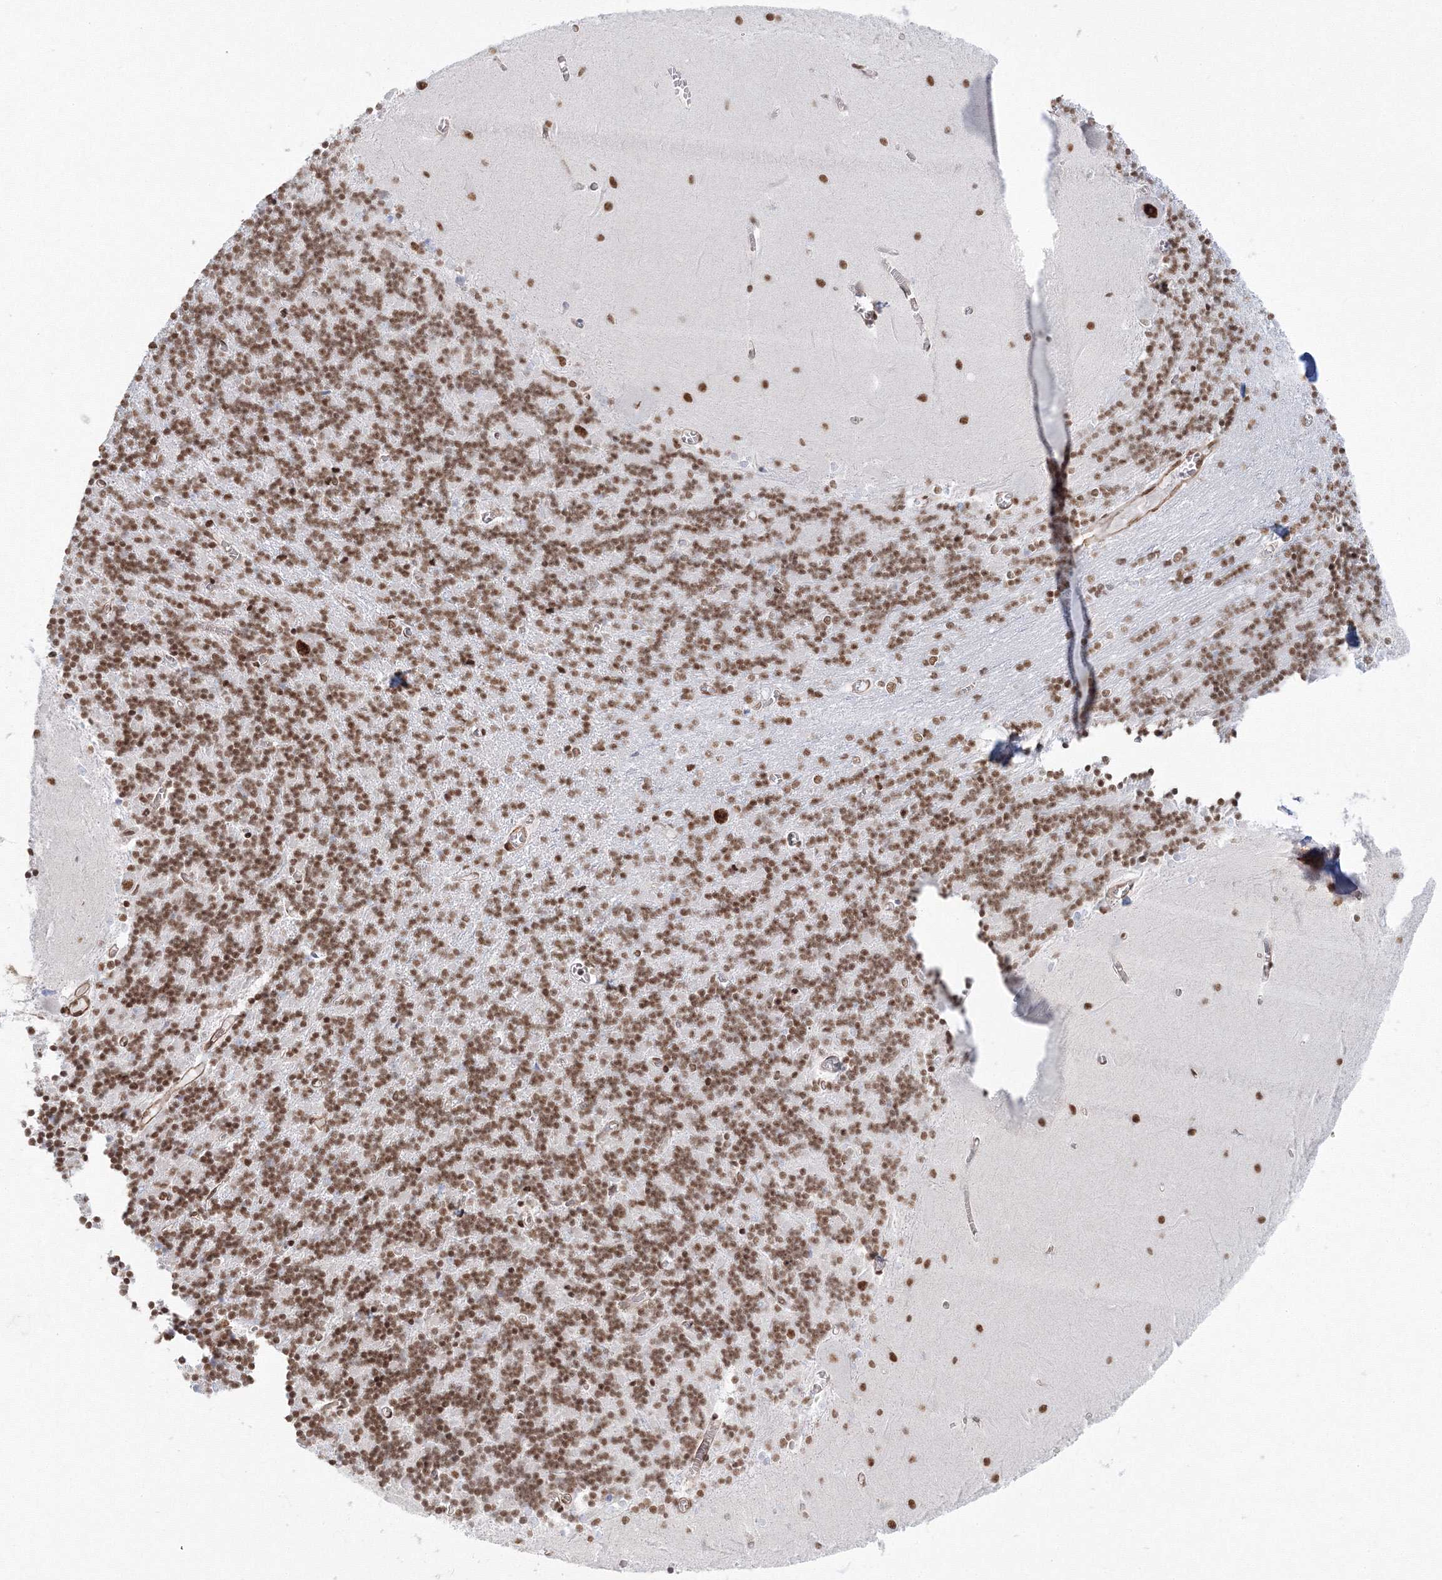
{"staining": {"intensity": "strong", "quantity": ">75%", "location": "nuclear"}, "tissue": "cerebellum", "cell_type": "Cells in granular layer", "image_type": "normal", "snomed": [{"axis": "morphology", "description": "Normal tissue, NOS"}, {"axis": "topography", "description": "Cerebellum"}], "caption": "This image shows immunohistochemistry staining of benign cerebellum, with high strong nuclear expression in about >75% of cells in granular layer.", "gene": "ZNF638", "patient": {"sex": "male", "age": 37}}